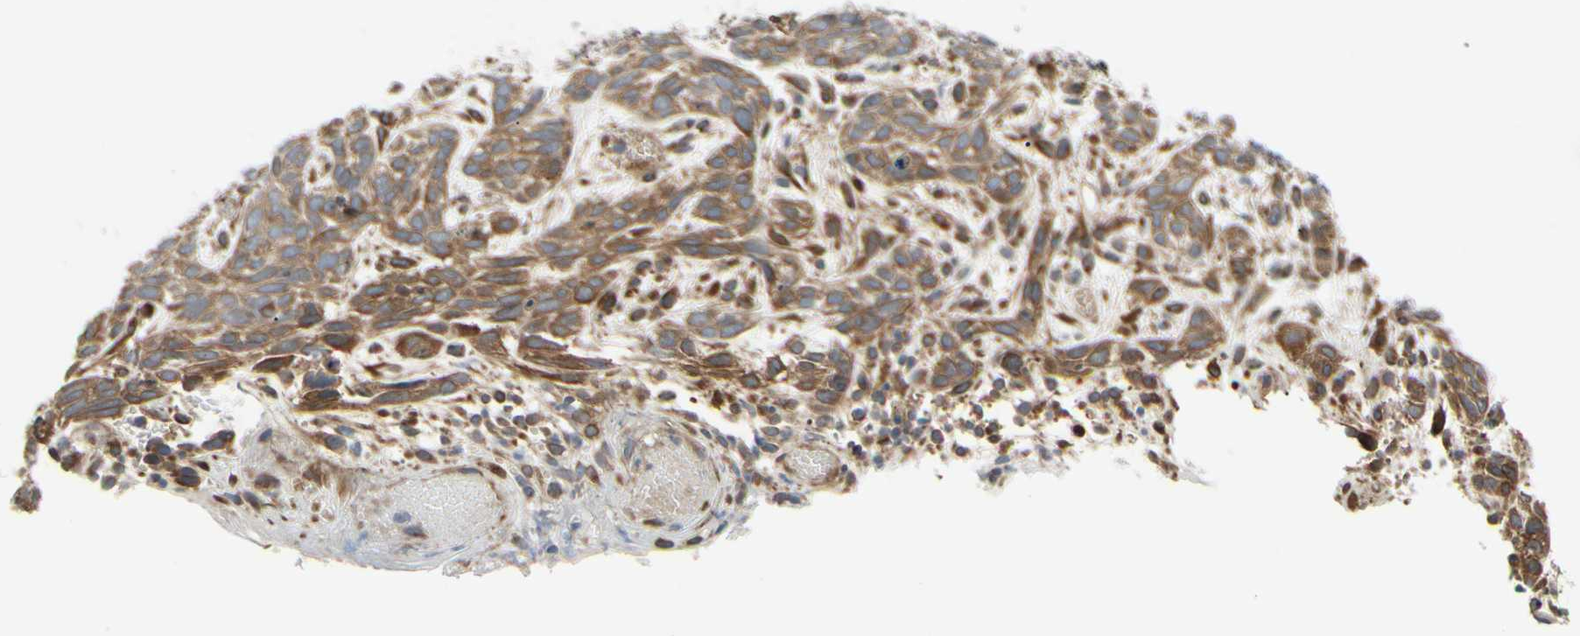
{"staining": {"intensity": "moderate", "quantity": ">75%", "location": "cytoplasmic/membranous"}, "tissue": "skin cancer", "cell_type": "Tumor cells", "image_type": "cancer", "snomed": [{"axis": "morphology", "description": "Basal cell carcinoma"}, {"axis": "topography", "description": "Skin"}], "caption": "Protein analysis of skin cancer tissue exhibits moderate cytoplasmic/membranous staining in approximately >75% of tumor cells. The protein is shown in brown color, while the nuclei are stained blue.", "gene": "PRAF2", "patient": {"sex": "male", "age": 87}}